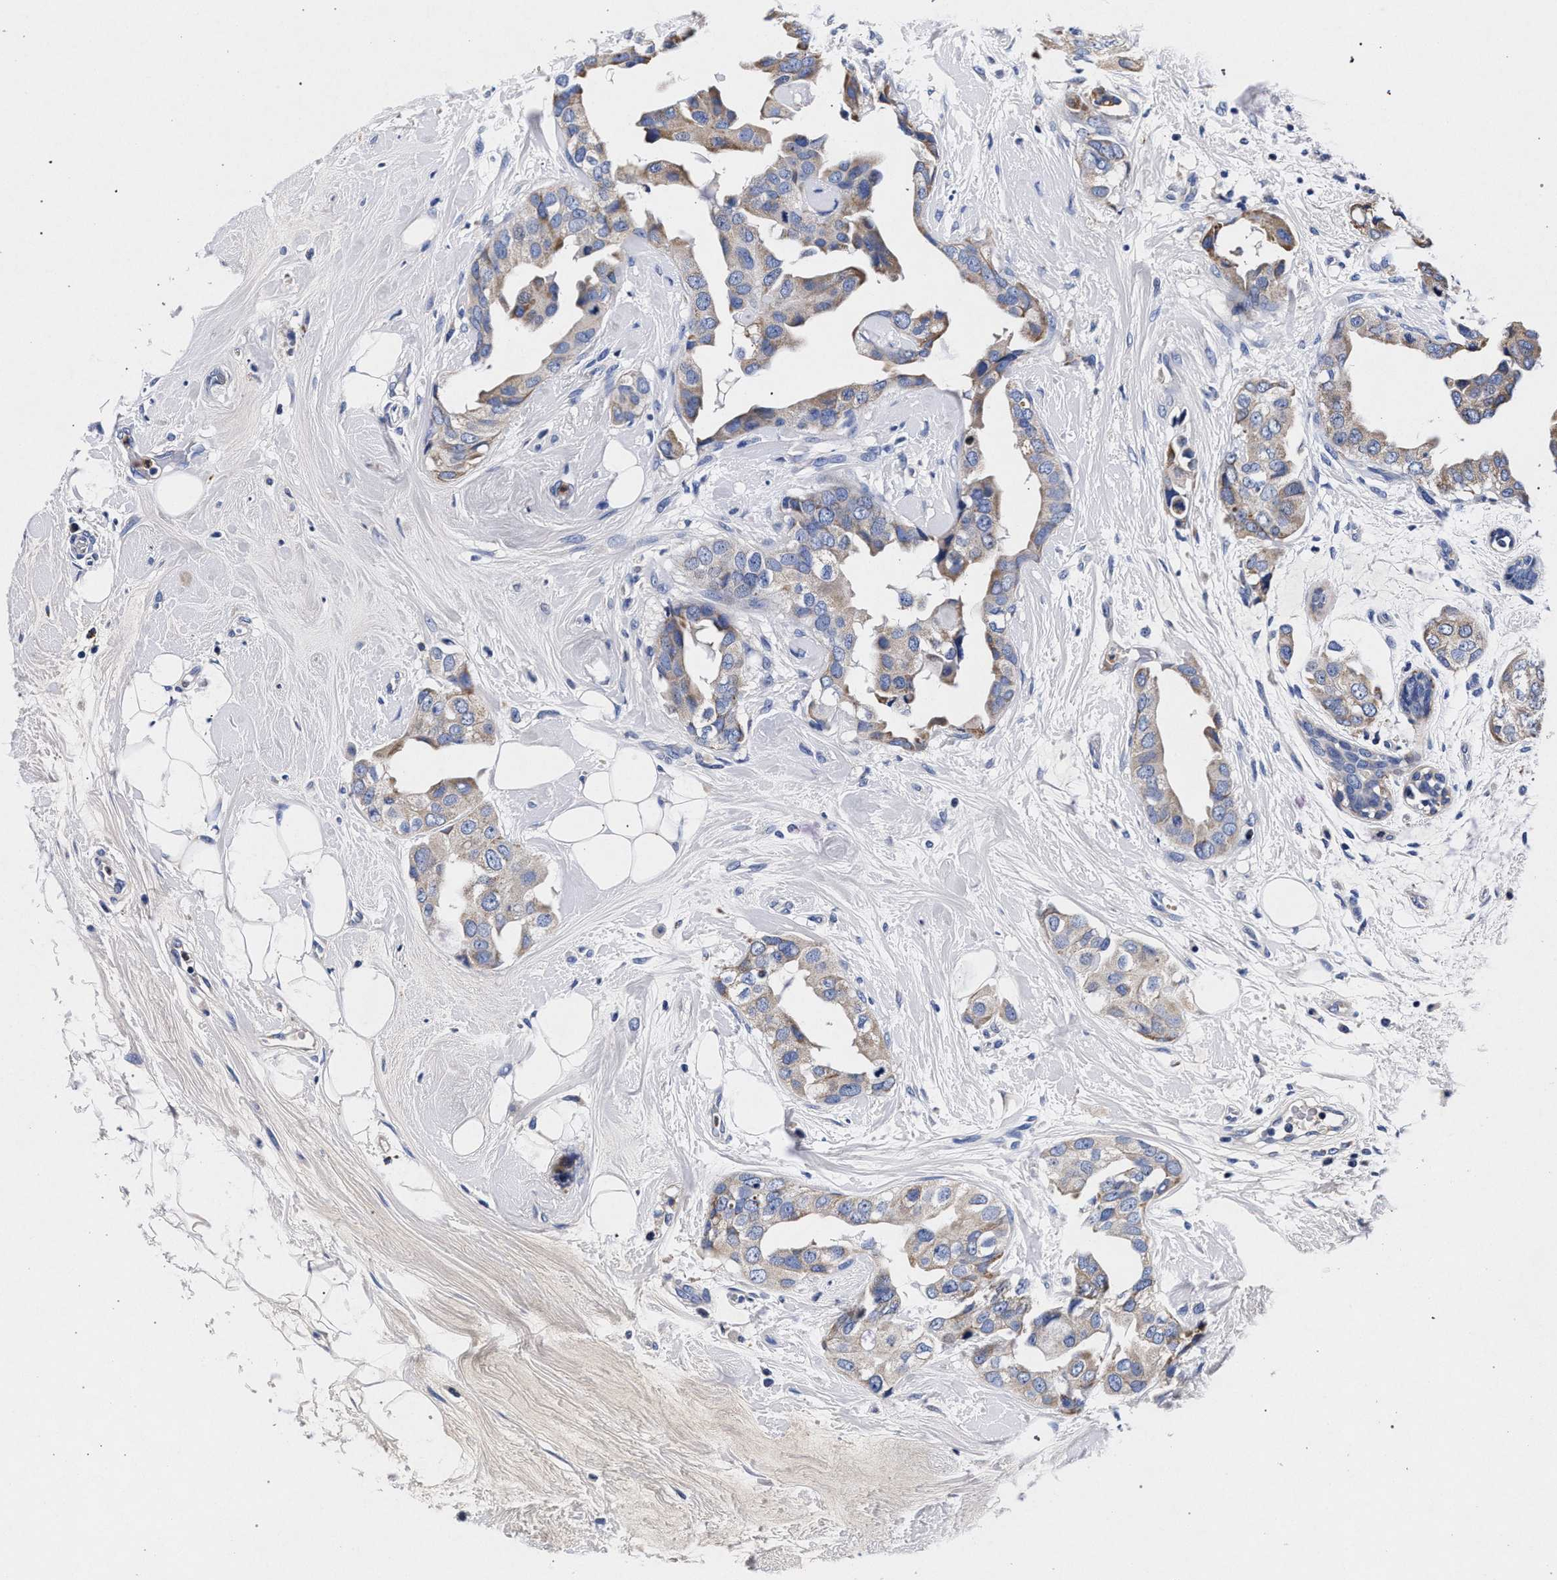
{"staining": {"intensity": "weak", "quantity": "25%-75%", "location": "cytoplasmic/membranous"}, "tissue": "breast cancer", "cell_type": "Tumor cells", "image_type": "cancer", "snomed": [{"axis": "morphology", "description": "Duct carcinoma"}, {"axis": "topography", "description": "Breast"}], "caption": "A brown stain labels weak cytoplasmic/membranous positivity of a protein in breast invasive ductal carcinoma tumor cells.", "gene": "HSD17B14", "patient": {"sex": "female", "age": 40}}